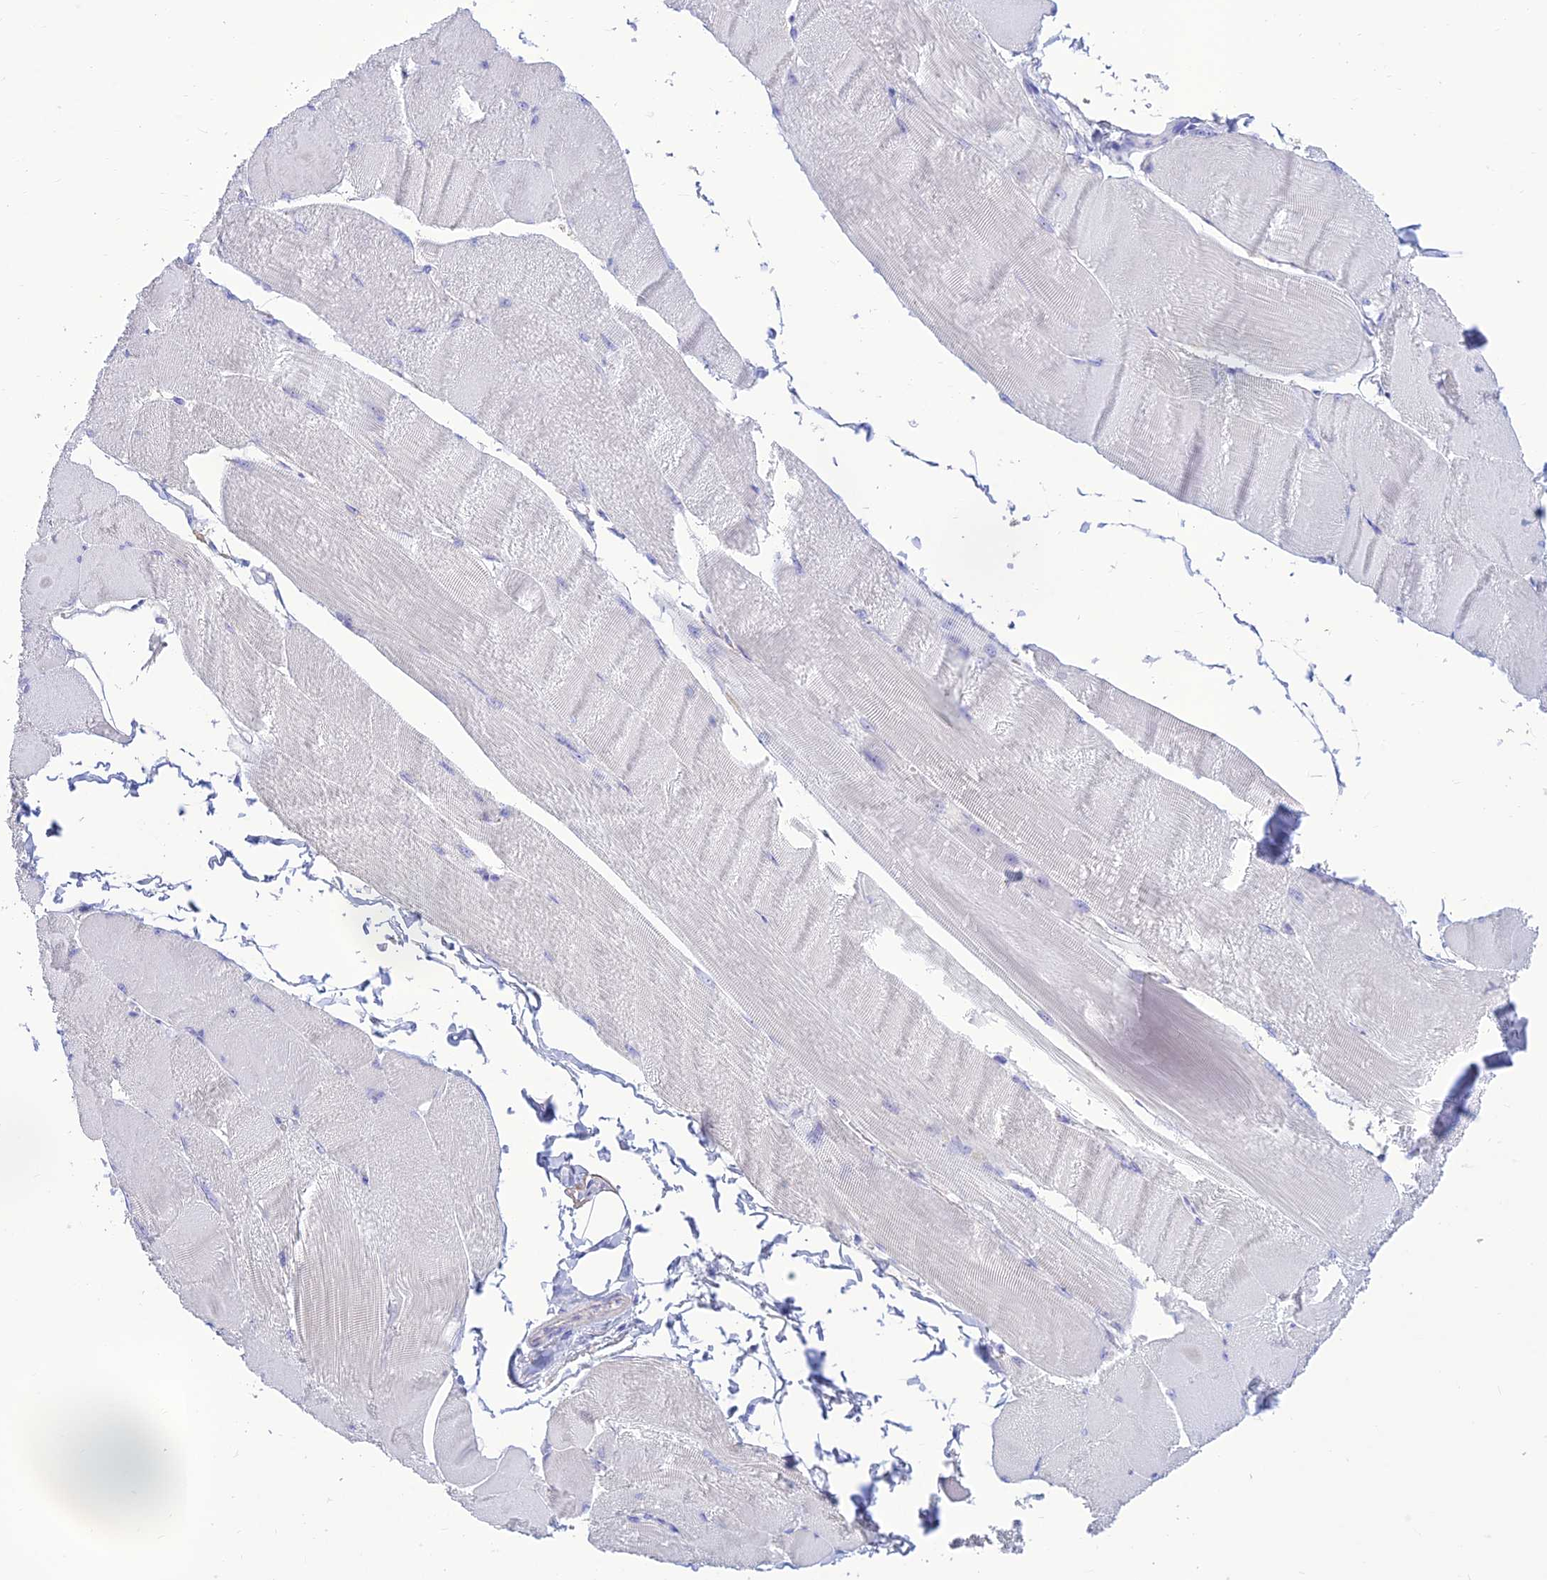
{"staining": {"intensity": "negative", "quantity": "none", "location": "none"}, "tissue": "skeletal muscle", "cell_type": "Myocytes", "image_type": "normal", "snomed": [{"axis": "morphology", "description": "Normal tissue, NOS"}, {"axis": "morphology", "description": "Basal cell carcinoma"}, {"axis": "topography", "description": "Skeletal muscle"}], "caption": "Image shows no protein staining in myocytes of benign skeletal muscle. (Immunohistochemistry (ihc), brightfield microscopy, high magnification).", "gene": "PRNP", "patient": {"sex": "female", "age": 64}}